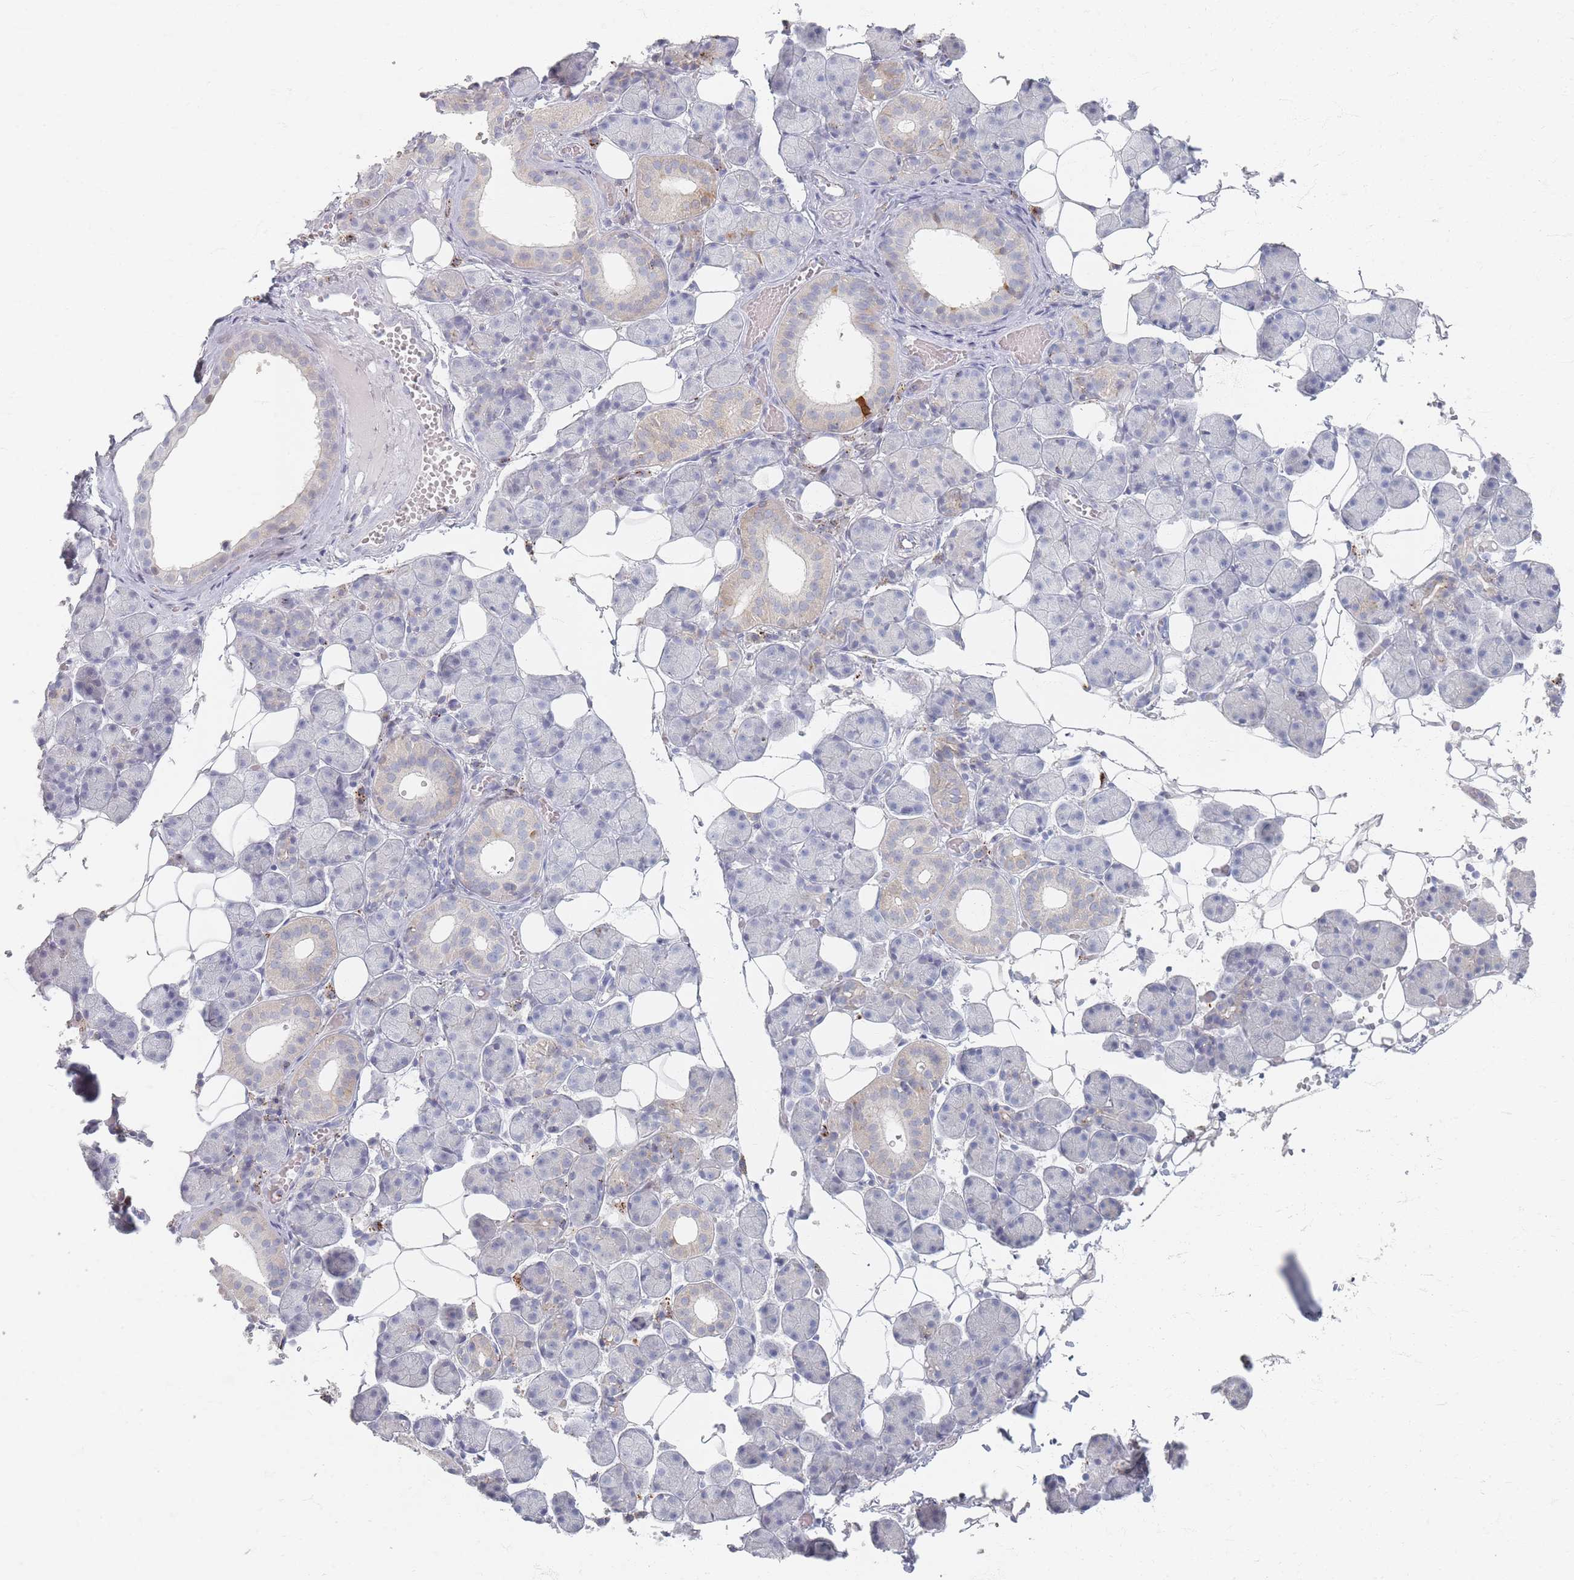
{"staining": {"intensity": "moderate", "quantity": "<25%", "location": "cytoplasmic/membranous"}, "tissue": "salivary gland", "cell_type": "Glandular cells", "image_type": "normal", "snomed": [{"axis": "morphology", "description": "Normal tissue, NOS"}, {"axis": "topography", "description": "Salivary gland"}], "caption": "Immunohistochemical staining of benign salivary gland demonstrates low levels of moderate cytoplasmic/membranous positivity in approximately <25% of glandular cells.", "gene": "ENSG00000251357", "patient": {"sex": "female", "age": 33}}